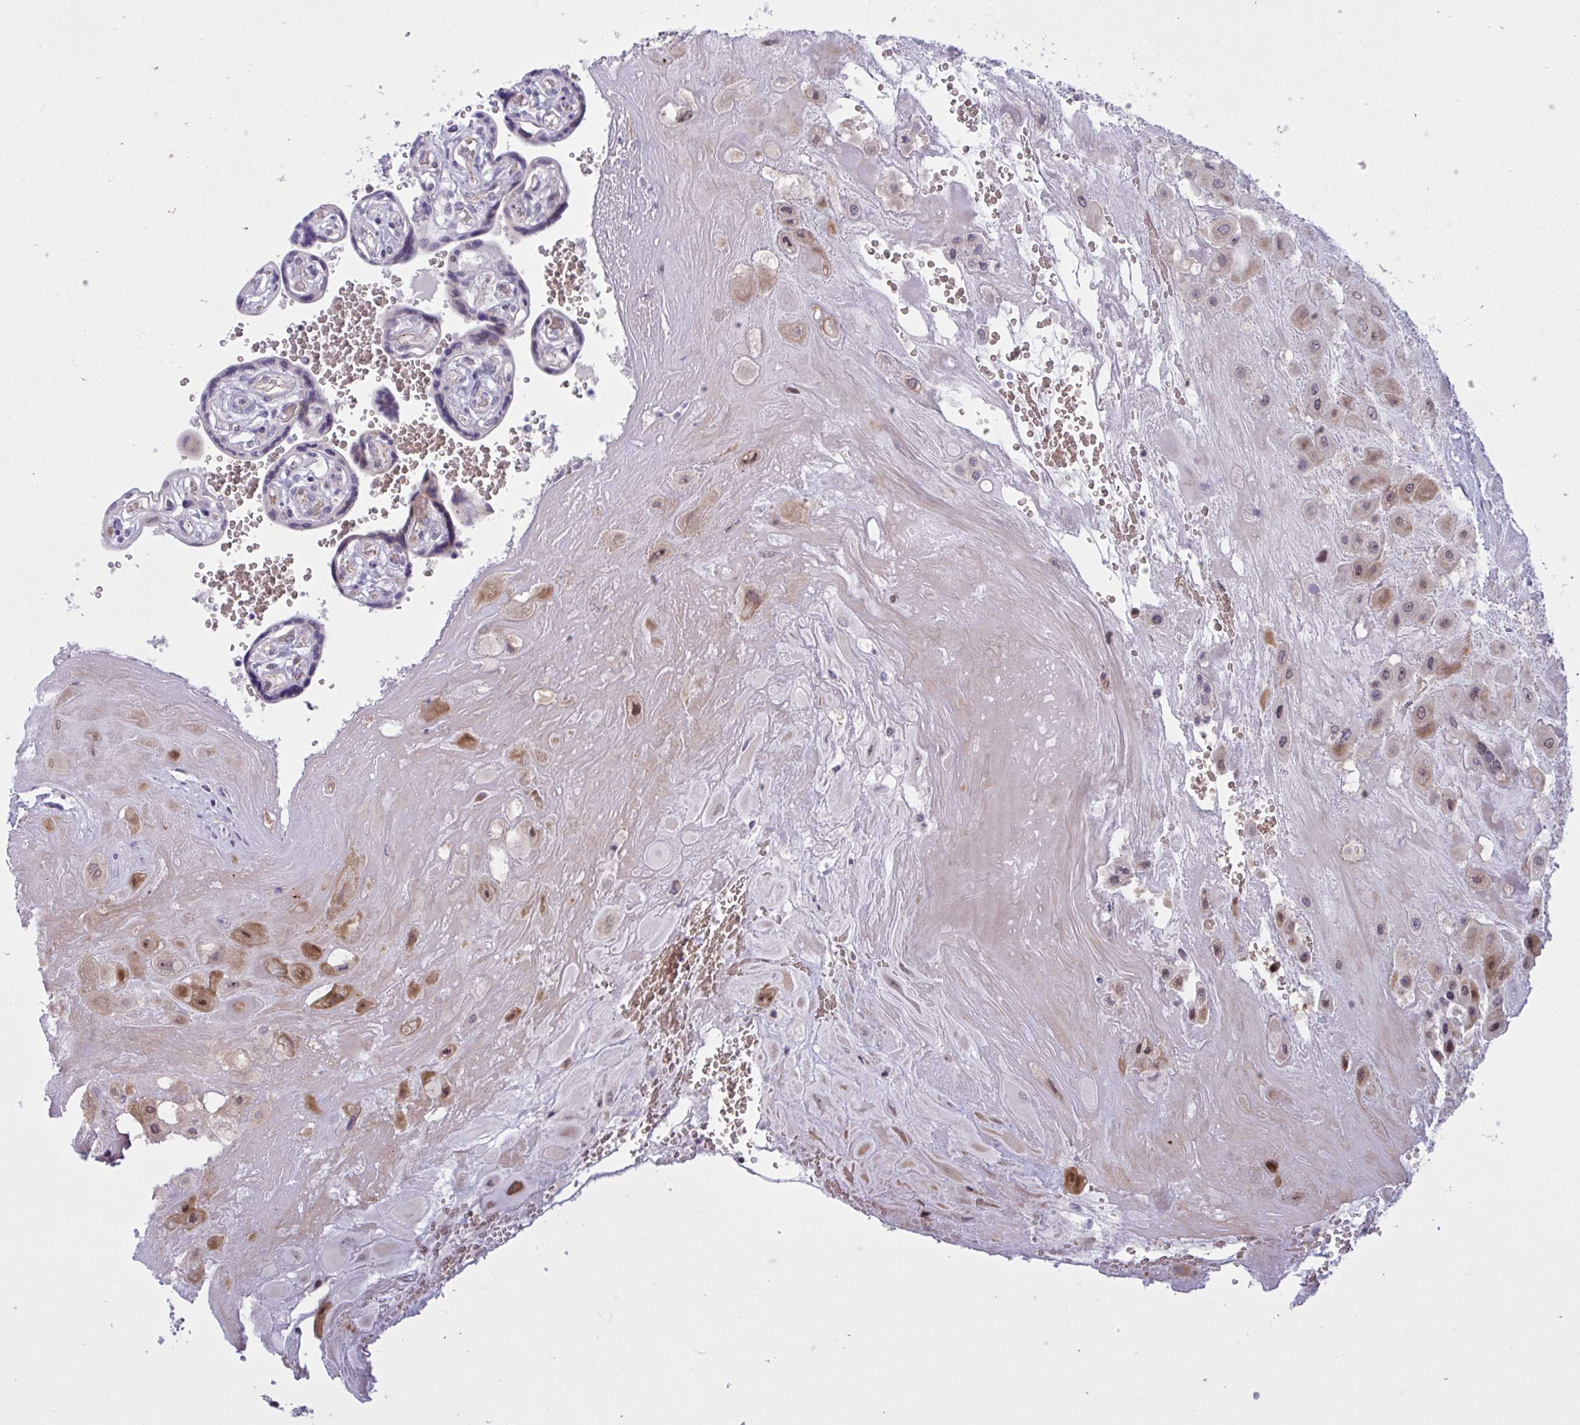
{"staining": {"intensity": "moderate", "quantity": ">75%", "location": "cytoplasmic/membranous,nuclear"}, "tissue": "placenta", "cell_type": "Decidual cells", "image_type": "normal", "snomed": [{"axis": "morphology", "description": "Normal tissue, NOS"}, {"axis": "topography", "description": "Placenta"}], "caption": "IHC (DAB) staining of benign human placenta reveals moderate cytoplasmic/membranous,nuclear protein expression in about >75% of decidual cells.", "gene": "RBL1", "patient": {"sex": "female", "age": 32}}